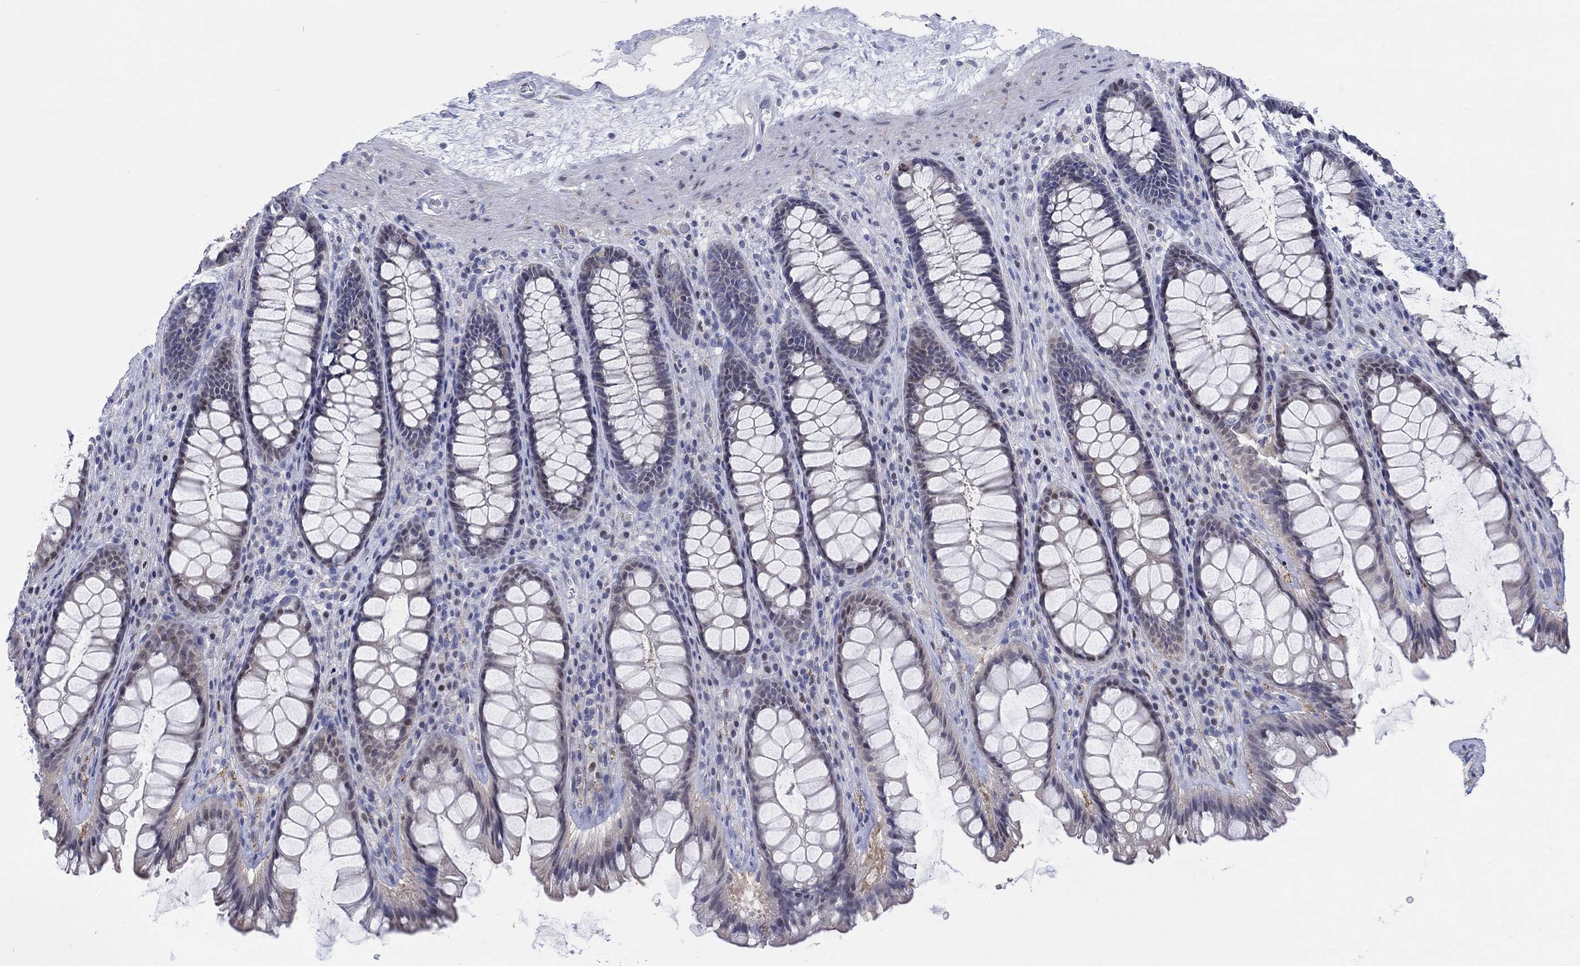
{"staining": {"intensity": "weak", "quantity": "<25%", "location": "nuclear"}, "tissue": "rectum", "cell_type": "Glandular cells", "image_type": "normal", "snomed": [{"axis": "morphology", "description": "Normal tissue, NOS"}, {"axis": "topography", "description": "Rectum"}], "caption": "Immunohistochemistry of normal rectum shows no positivity in glandular cells.", "gene": "MYO3A", "patient": {"sex": "male", "age": 72}}